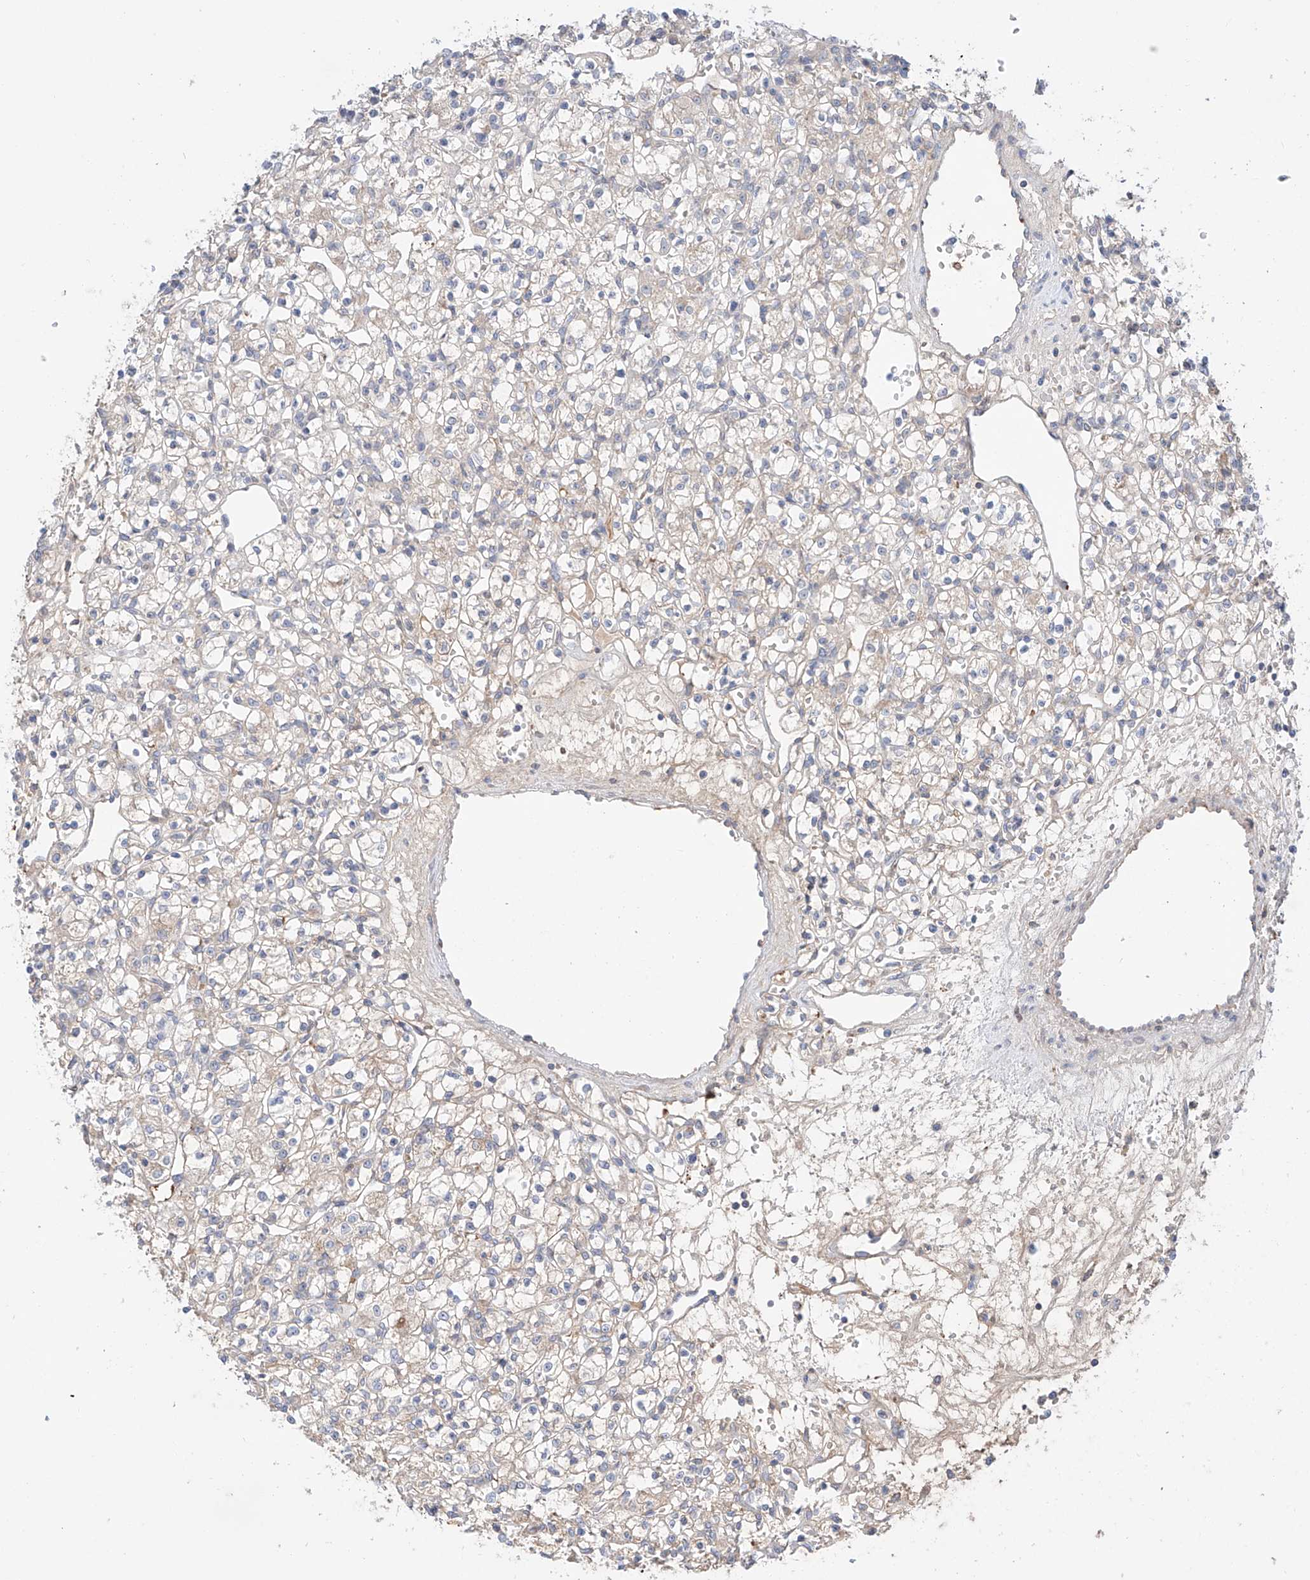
{"staining": {"intensity": "negative", "quantity": "none", "location": "none"}, "tissue": "renal cancer", "cell_type": "Tumor cells", "image_type": "cancer", "snomed": [{"axis": "morphology", "description": "Adenocarcinoma, NOS"}, {"axis": "topography", "description": "Kidney"}], "caption": "High magnification brightfield microscopy of renal adenocarcinoma stained with DAB (3,3'-diaminobenzidine) (brown) and counterstained with hematoxylin (blue): tumor cells show no significant positivity.", "gene": "PGGT1B", "patient": {"sex": "female", "age": 59}}